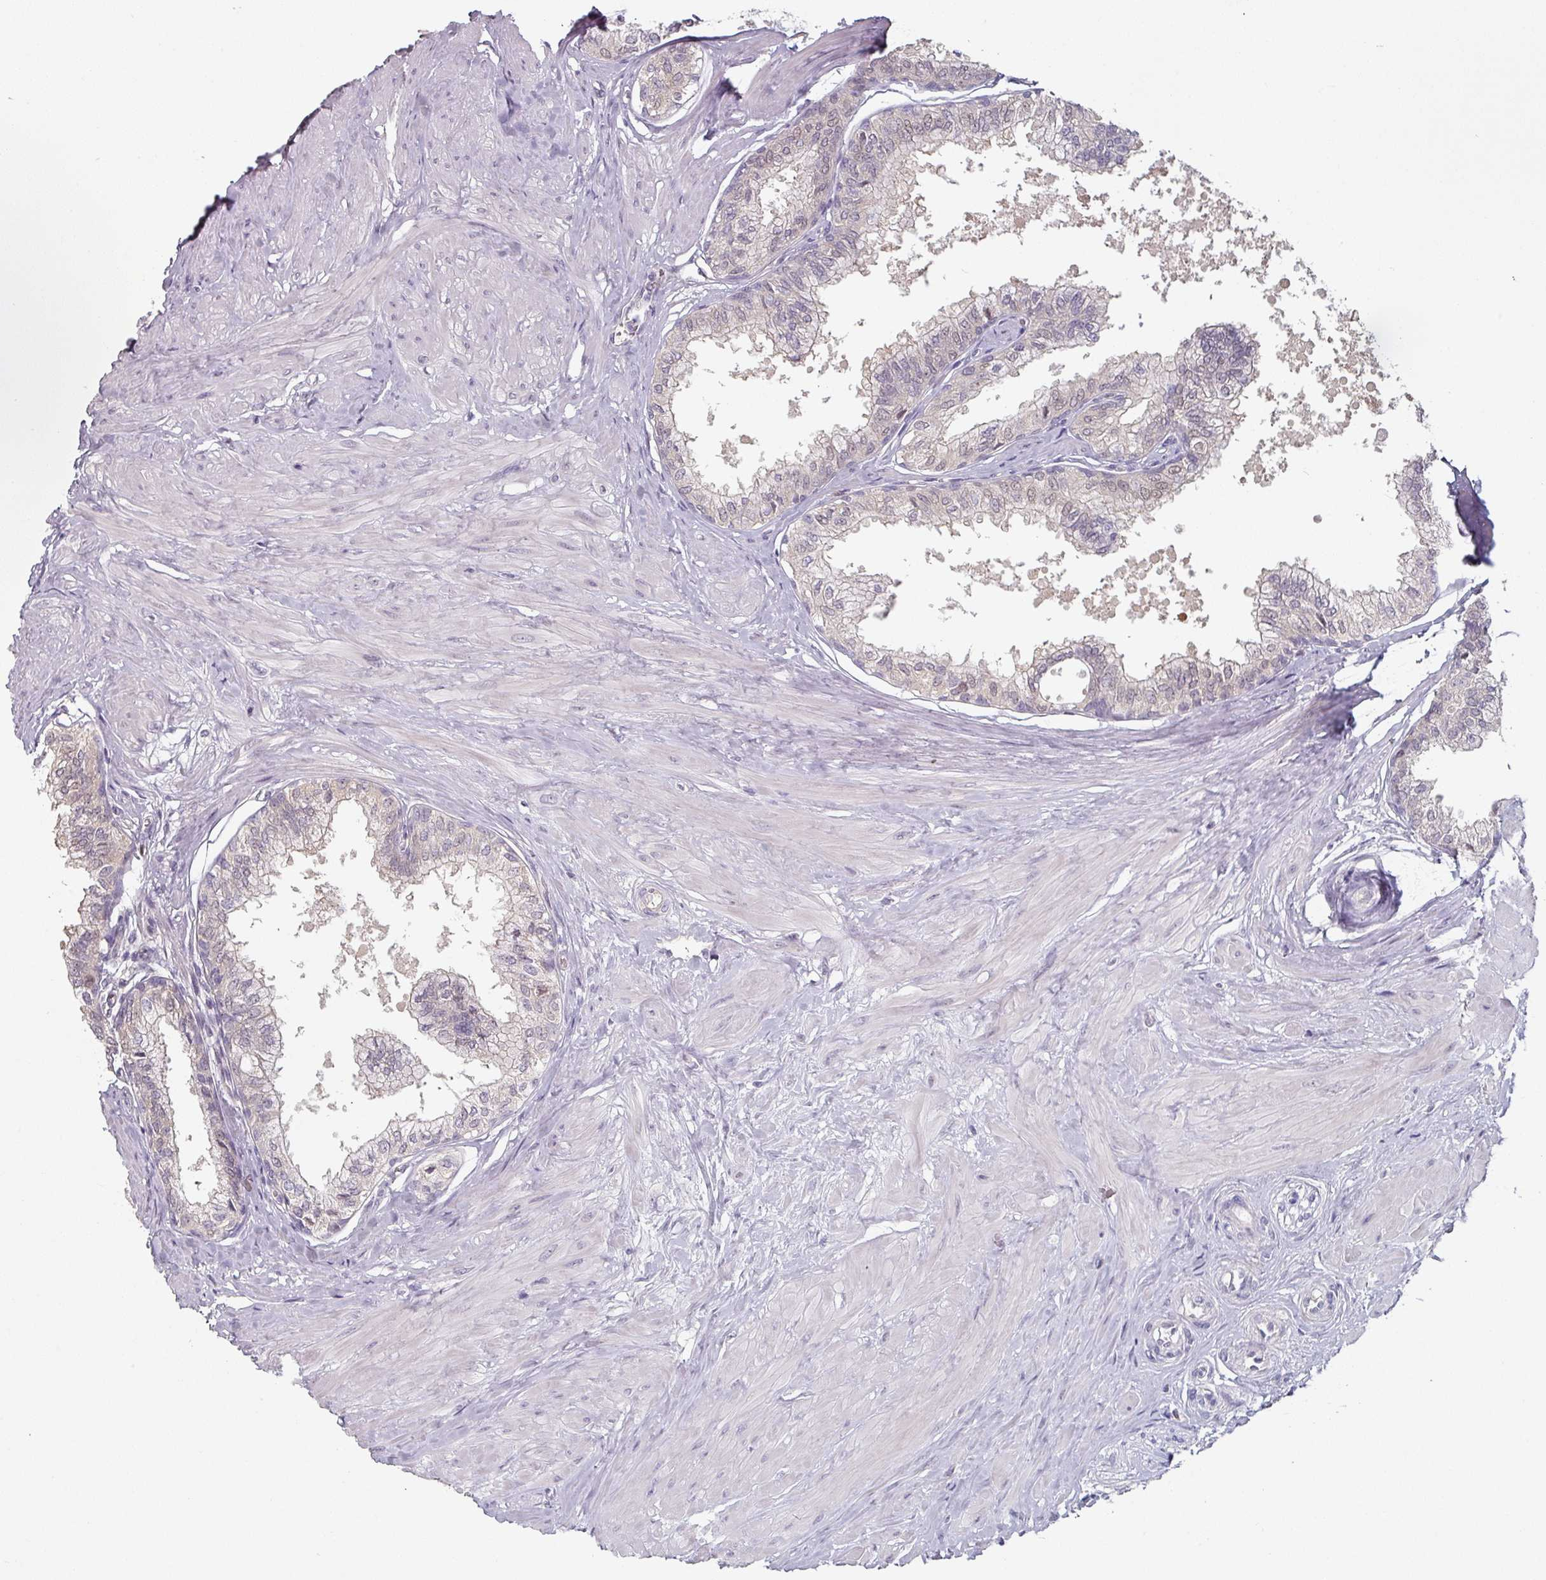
{"staining": {"intensity": "negative", "quantity": "none", "location": "none"}, "tissue": "seminal vesicle", "cell_type": "Glandular cells", "image_type": "normal", "snomed": [{"axis": "morphology", "description": "Normal tissue, NOS"}, {"axis": "topography", "description": "Prostate"}, {"axis": "topography", "description": "Seminal veicle"}], "caption": "DAB immunohistochemical staining of normal human seminal vesicle displays no significant positivity in glandular cells.", "gene": "ZBTB6", "patient": {"sex": "male", "age": 60}}